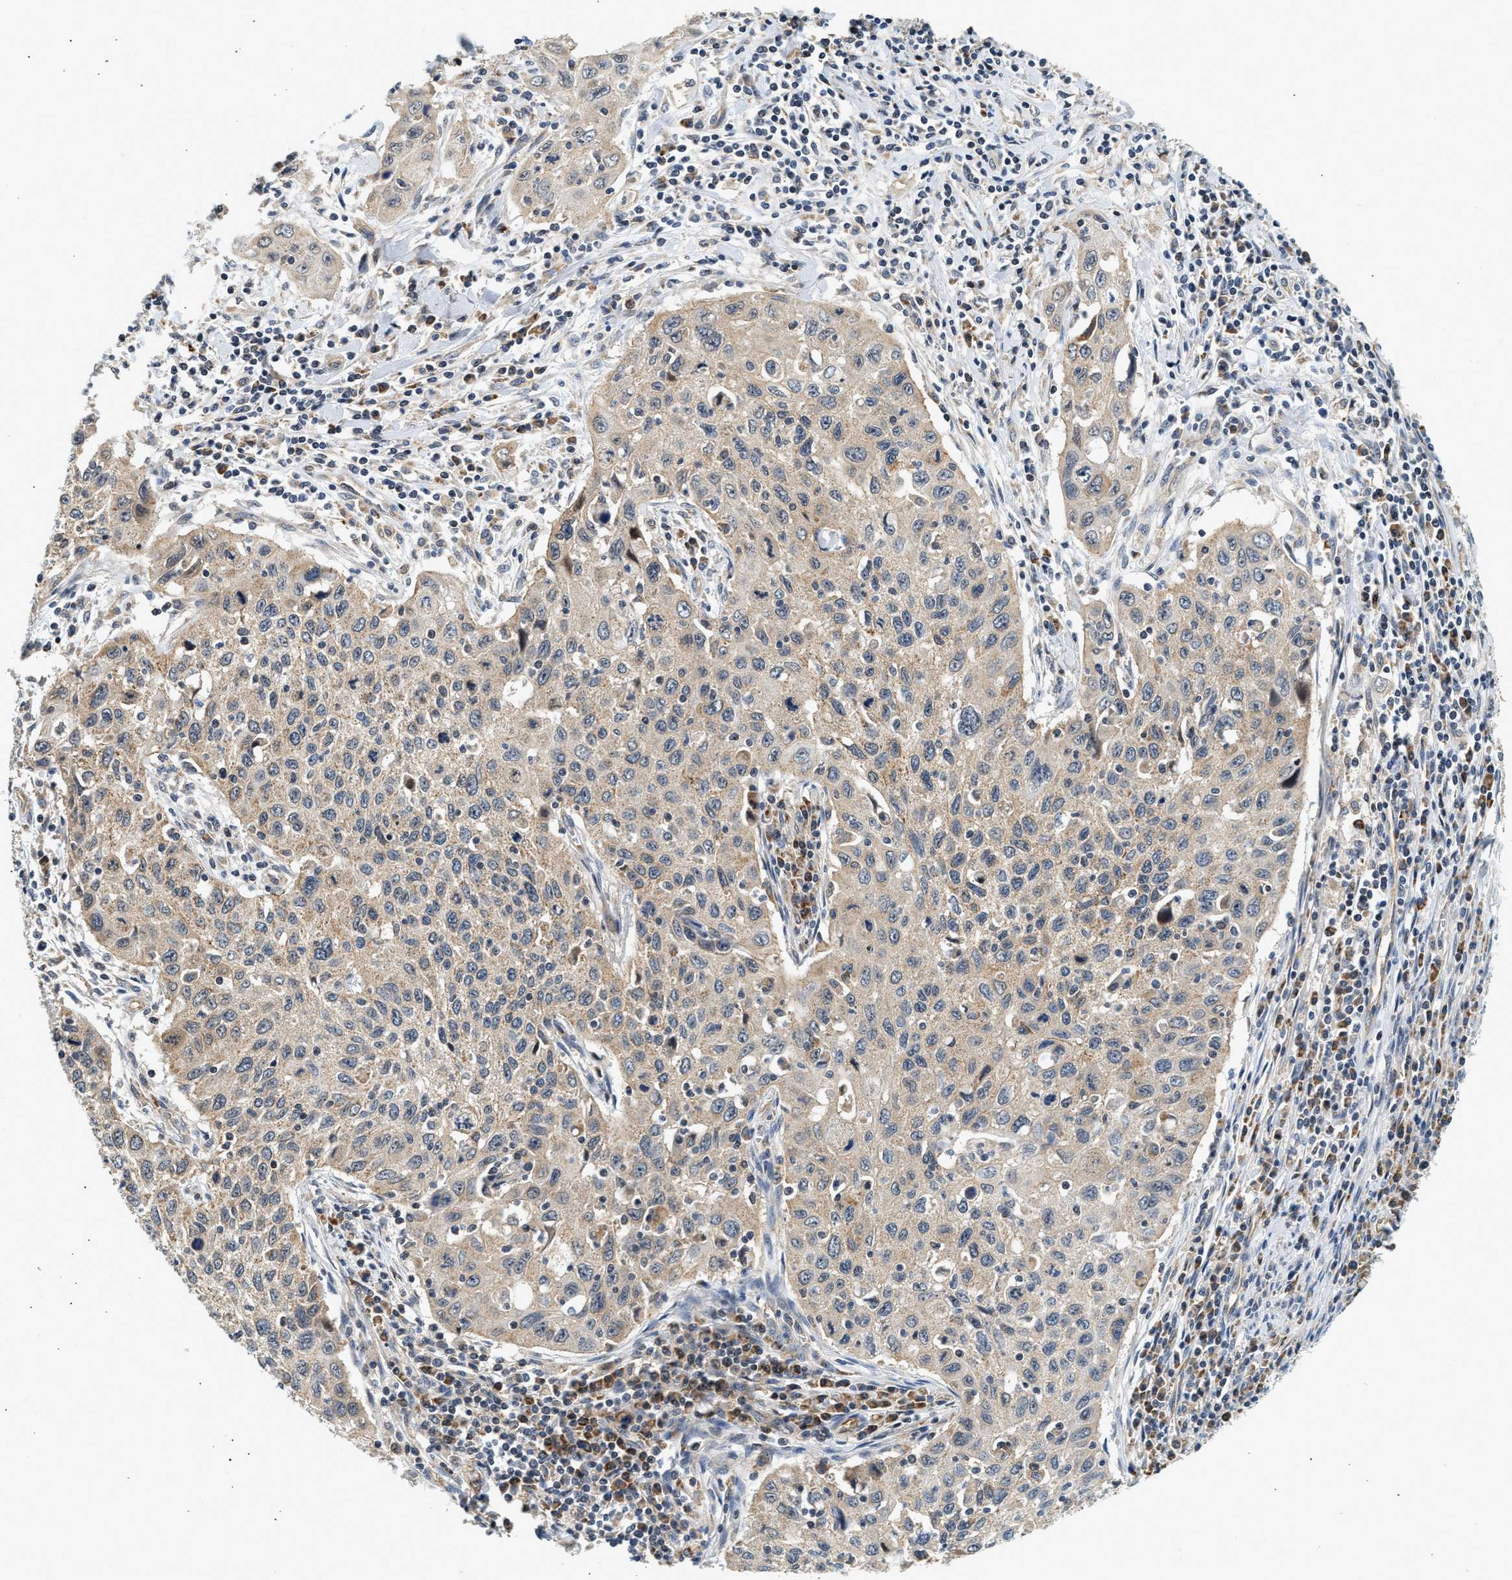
{"staining": {"intensity": "weak", "quantity": "25%-75%", "location": "cytoplasmic/membranous"}, "tissue": "cervical cancer", "cell_type": "Tumor cells", "image_type": "cancer", "snomed": [{"axis": "morphology", "description": "Squamous cell carcinoma, NOS"}, {"axis": "topography", "description": "Cervix"}], "caption": "Immunohistochemical staining of cervical cancer demonstrates low levels of weak cytoplasmic/membranous protein positivity in about 25%-75% of tumor cells. The staining was performed using DAB to visualize the protein expression in brown, while the nuclei were stained in blue with hematoxylin (Magnification: 20x).", "gene": "DUSP14", "patient": {"sex": "female", "age": 53}}